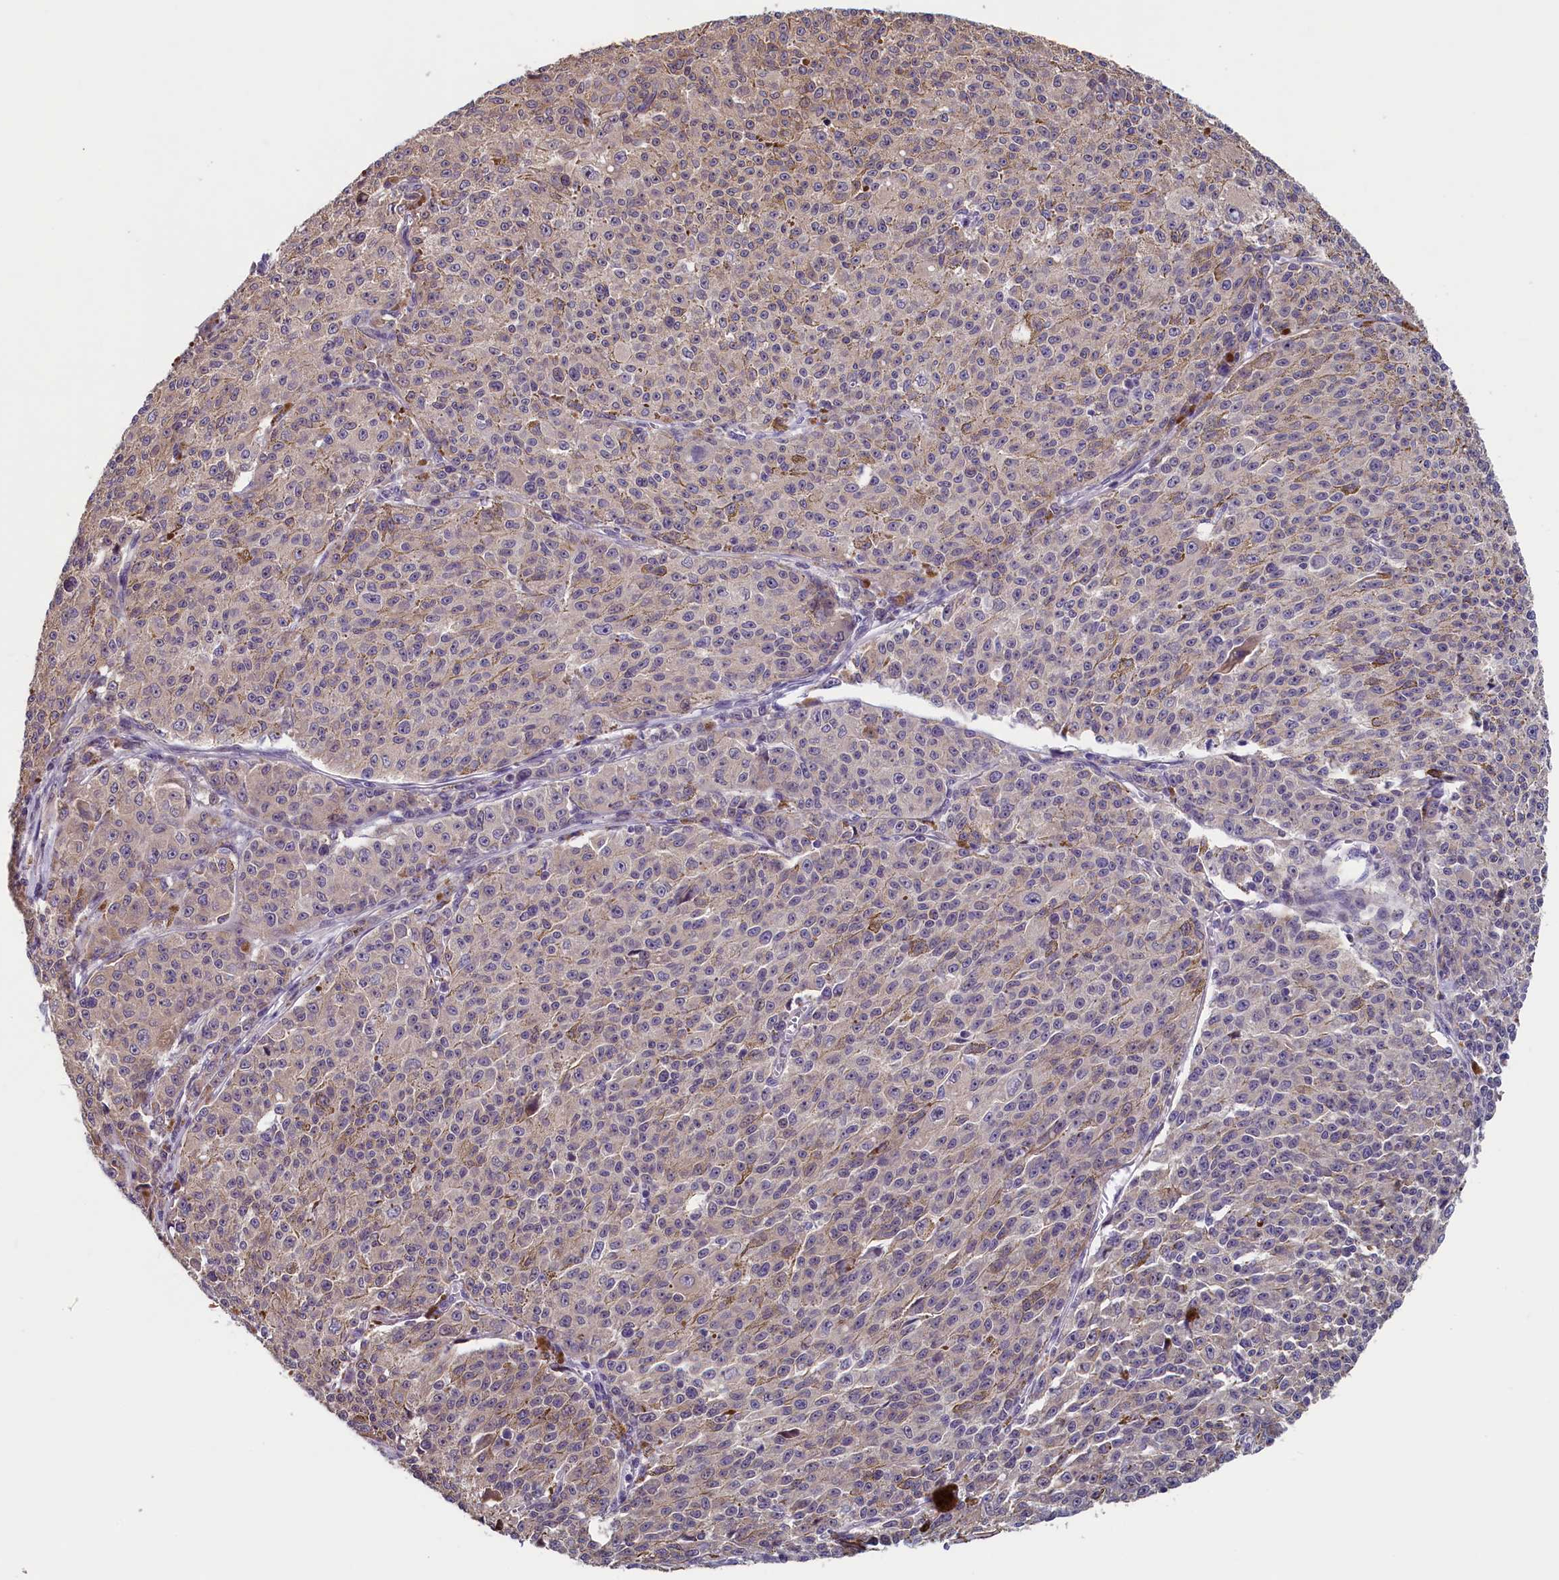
{"staining": {"intensity": "weak", "quantity": "<25%", "location": "cytoplasmic/membranous"}, "tissue": "melanoma", "cell_type": "Tumor cells", "image_type": "cancer", "snomed": [{"axis": "morphology", "description": "Malignant melanoma, NOS"}, {"axis": "topography", "description": "Skin"}], "caption": "This image is of melanoma stained with immunohistochemistry (IHC) to label a protein in brown with the nuclei are counter-stained blue. There is no staining in tumor cells.", "gene": "TMEM116", "patient": {"sex": "female", "age": 52}}